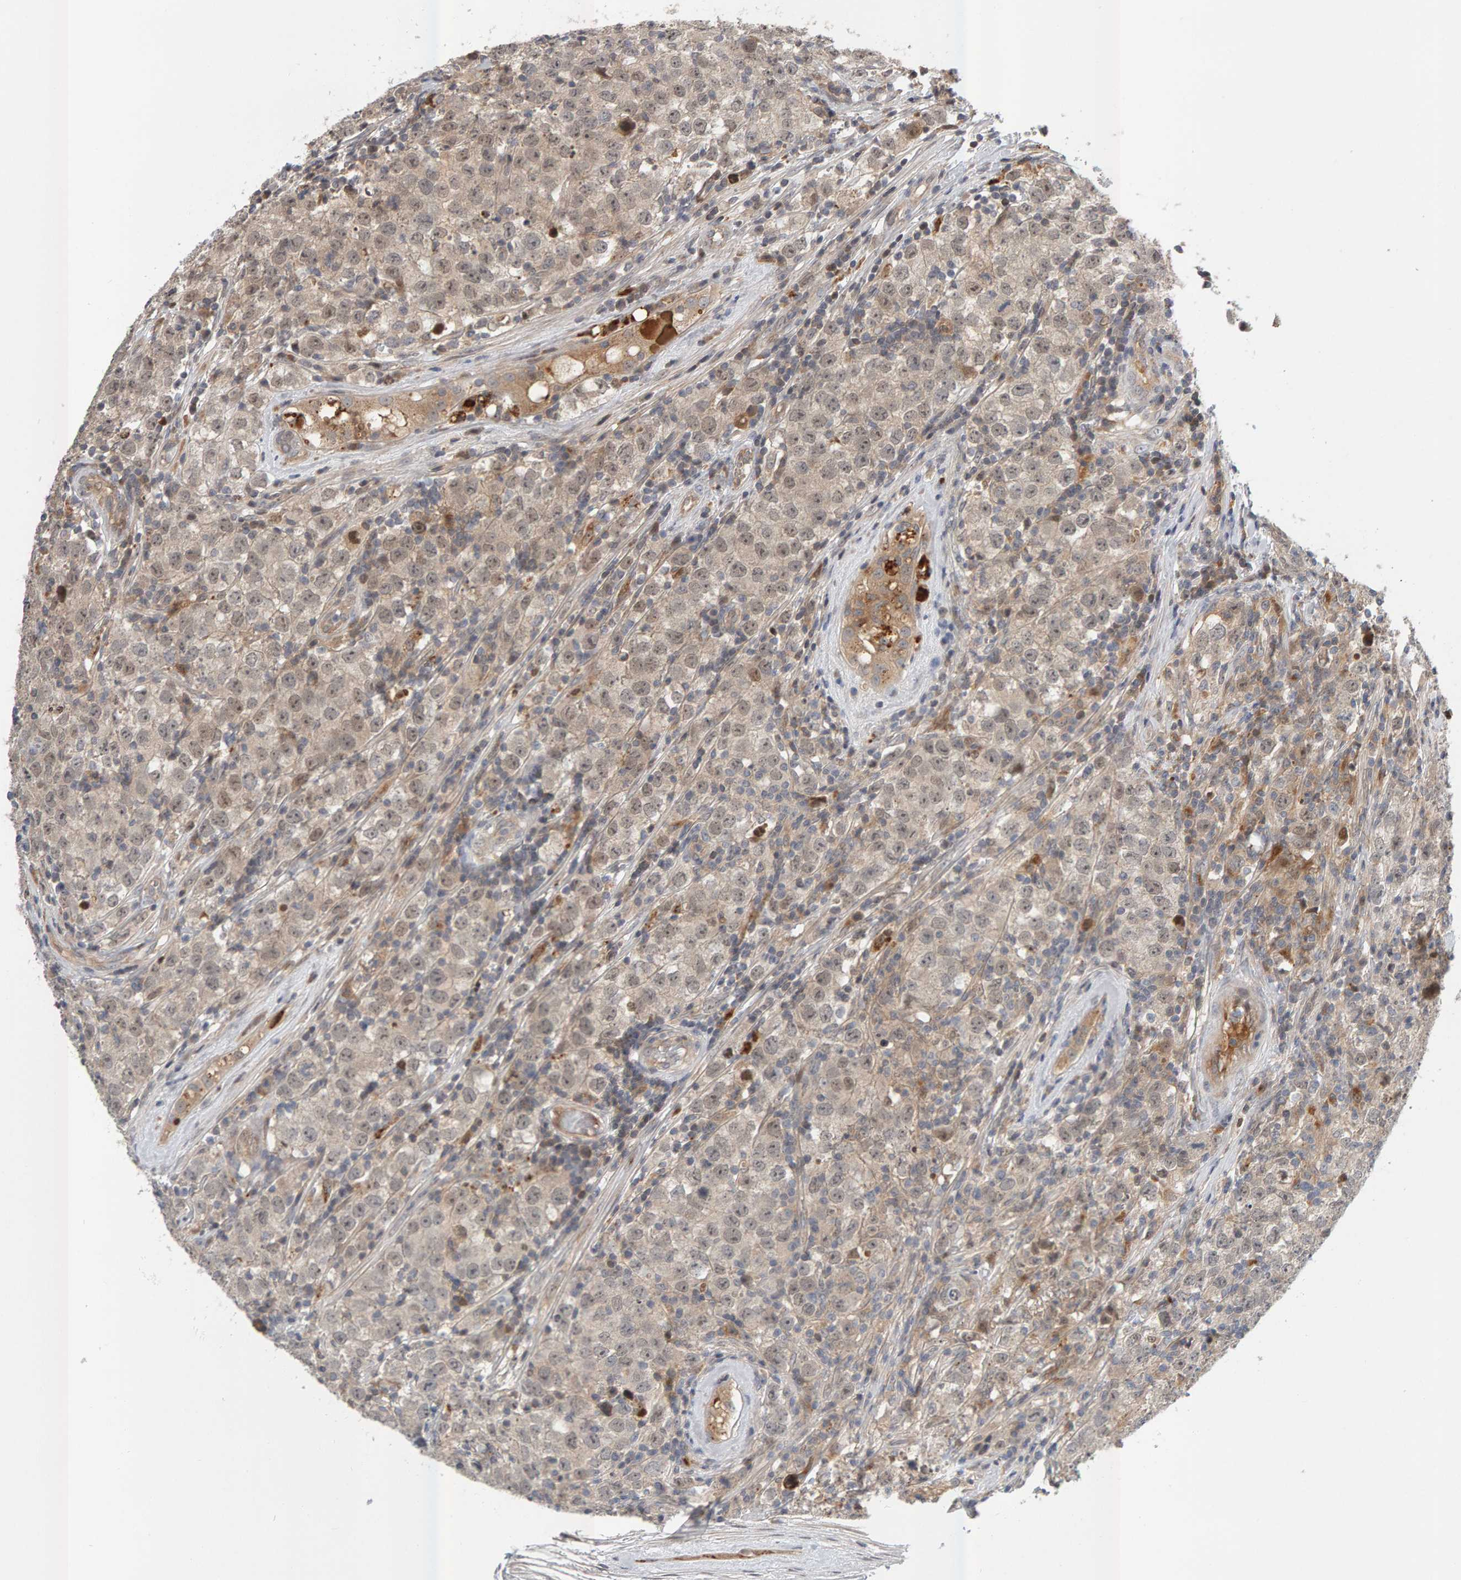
{"staining": {"intensity": "weak", "quantity": "<25%", "location": "nuclear"}, "tissue": "testis cancer", "cell_type": "Tumor cells", "image_type": "cancer", "snomed": [{"axis": "morphology", "description": "Seminoma, NOS"}, {"axis": "morphology", "description": "Carcinoma, Embryonal, NOS"}, {"axis": "topography", "description": "Testis"}], "caption": "An immunohistochemistry (IHC) micrograph of testis cancer (embryonal carcinoma) is shown. There is no staining in tumor cells of testis cancer (embryonal carcinoma).", "gene": "ZNF160", "patient": {"sex": "male", "age": 28}}